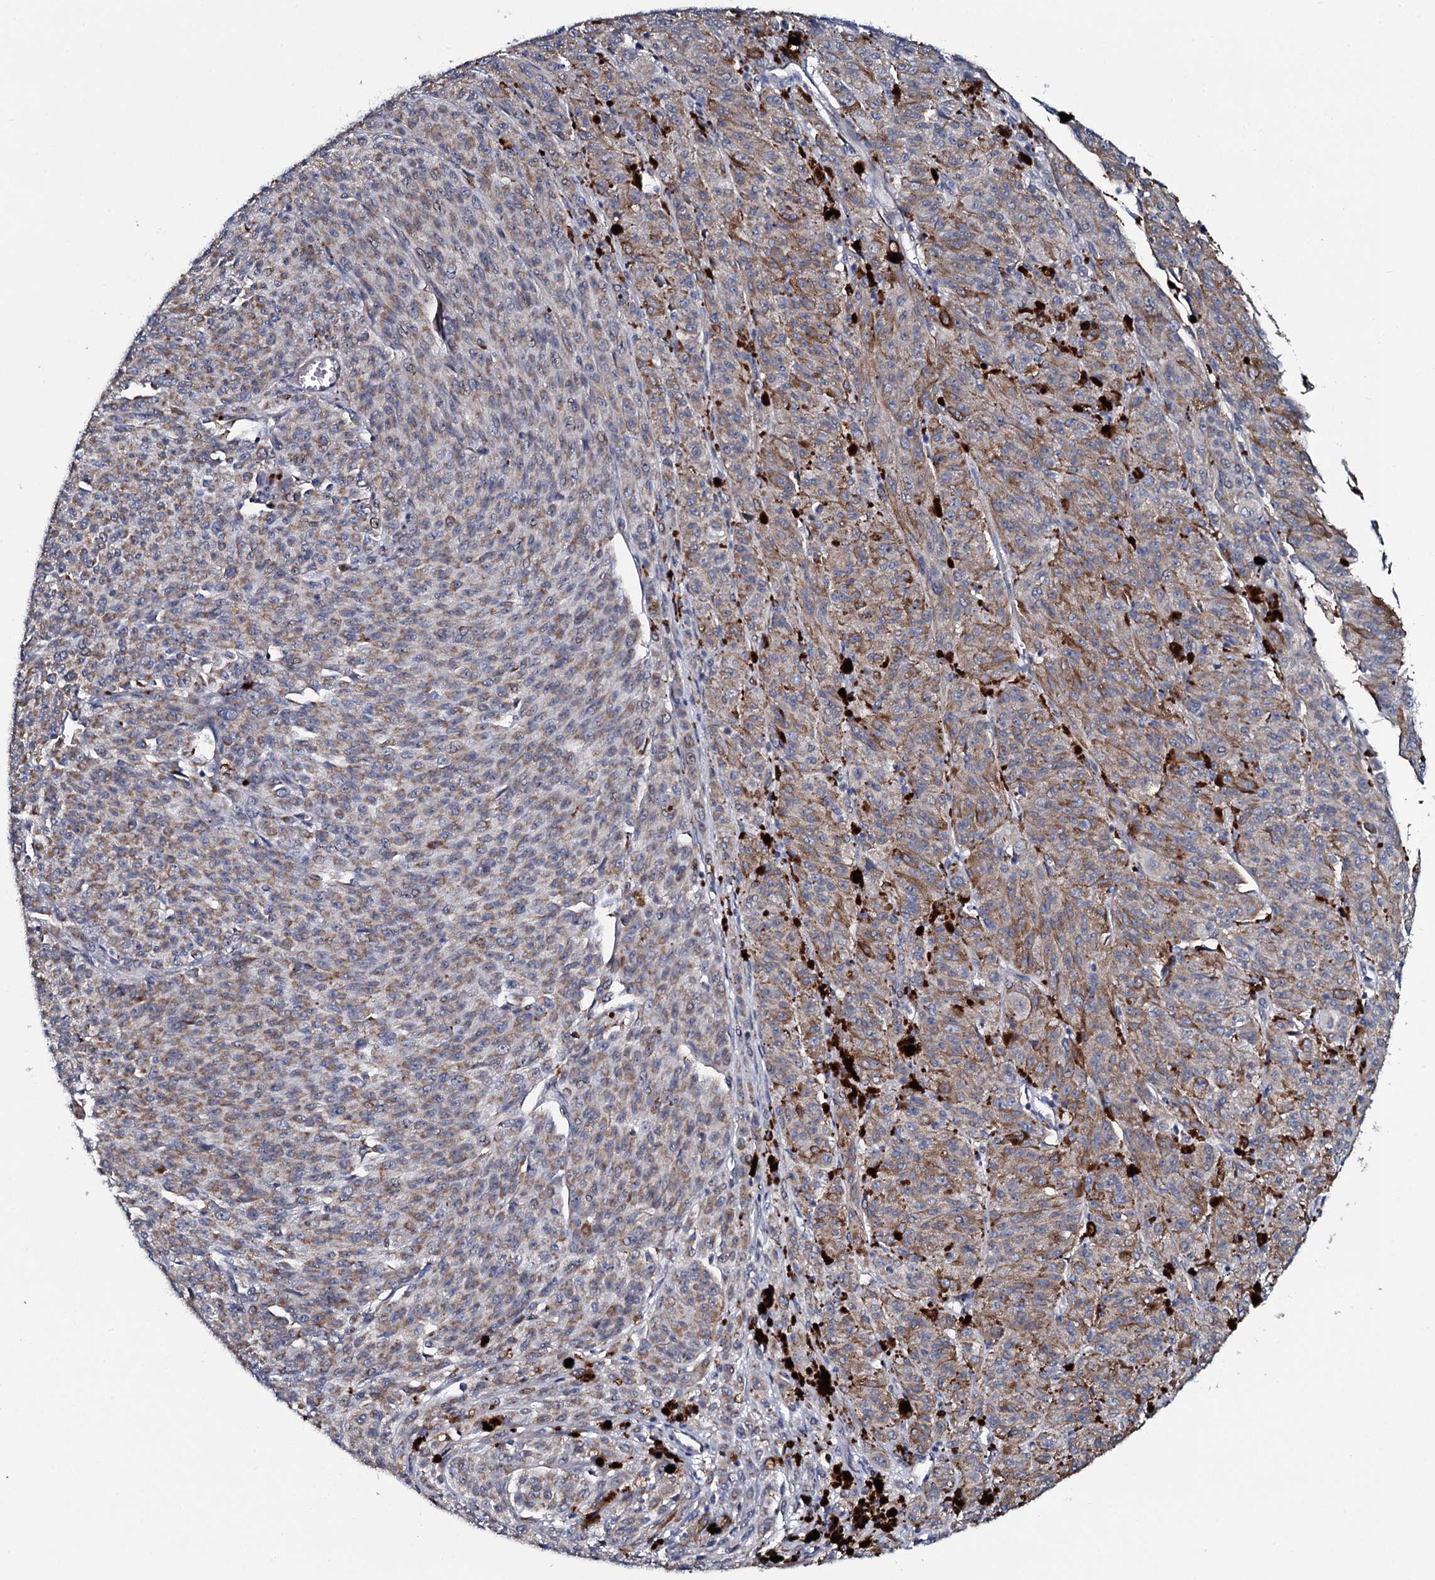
{"staining": {"intensity": "moderate", "quantity": "25%-75%", "location": "cytoplasmic/membranous"}, "tissue": "melanoma", "cell_type": "Tumor cells", "image_type": "cancer", "snomed": [{"axis": "morphology", "description": "Malignant melanoma, NOS"}, {"axis": "topography", "description": "Skin"}], "caption": "This micrograph shows malignant melanoma stained with immunohistochemistry to label a protein in brown. The cytoplasmic/membranous of tumor cells show moderate positivity for the protein. Nuclei are counter-stained blue.", "gene": "KCTD4", "patient": {"sex": "female", "age": 52}}